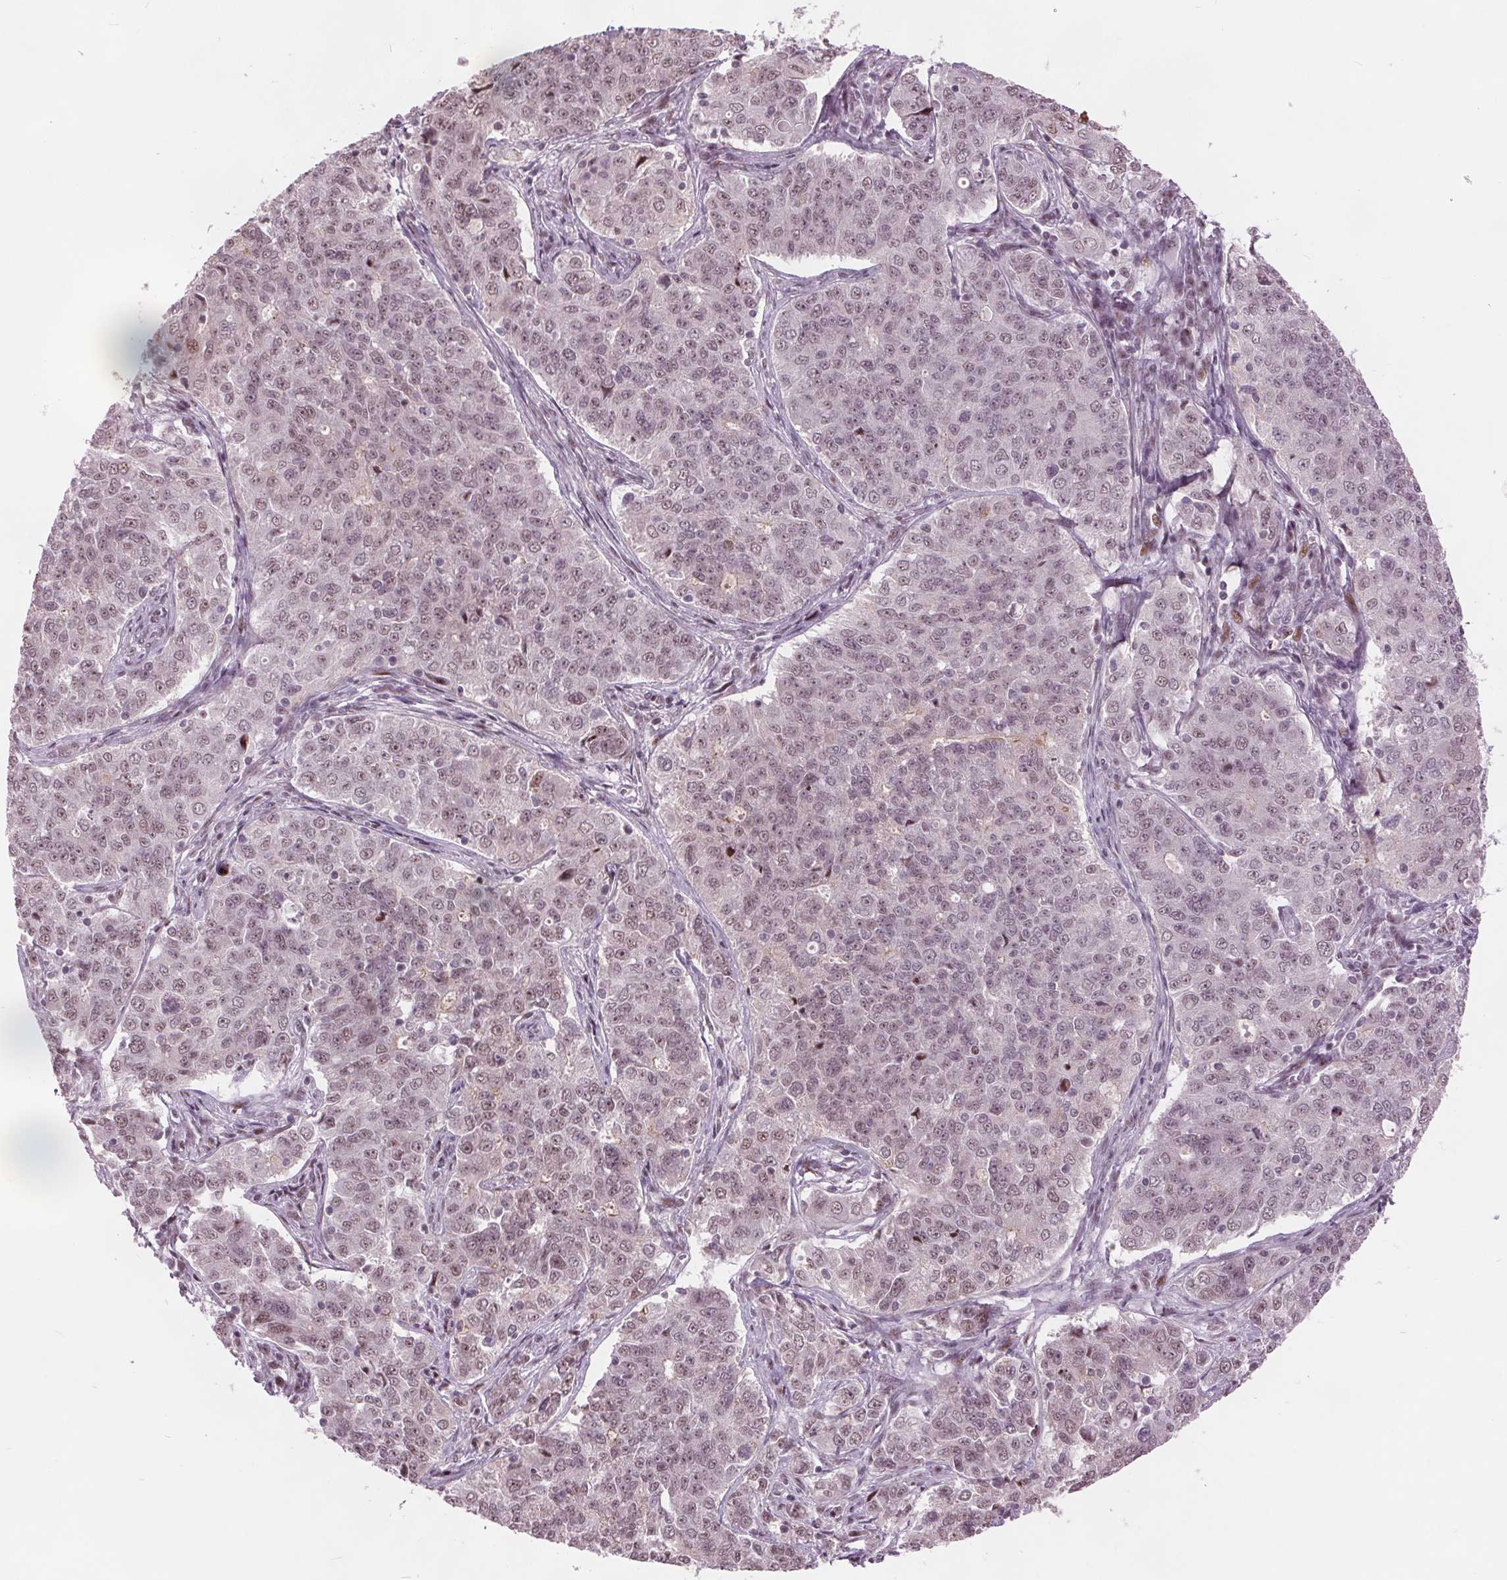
{"staining": {"intensity": "weak", "quantity": ">75%", "location": "nuclear"}, "tissue": "endometrial cancer", "cell_type": "Tumor cells", "image_type": "cancer", "snomed": [{"axis": "morphology", "description": "Adenocarcinoma, NOS"}, {"axis": "topography", "description": "Endometrium"}], "caption": "Protein positivity by immunohistochemistry (IHC) shows weak nuclear staining in approximately >75% of tumor cells in endometrial adenocarcinoma.", "gene": "TTC34", "patient": {"sex": "female", "age": 43}}